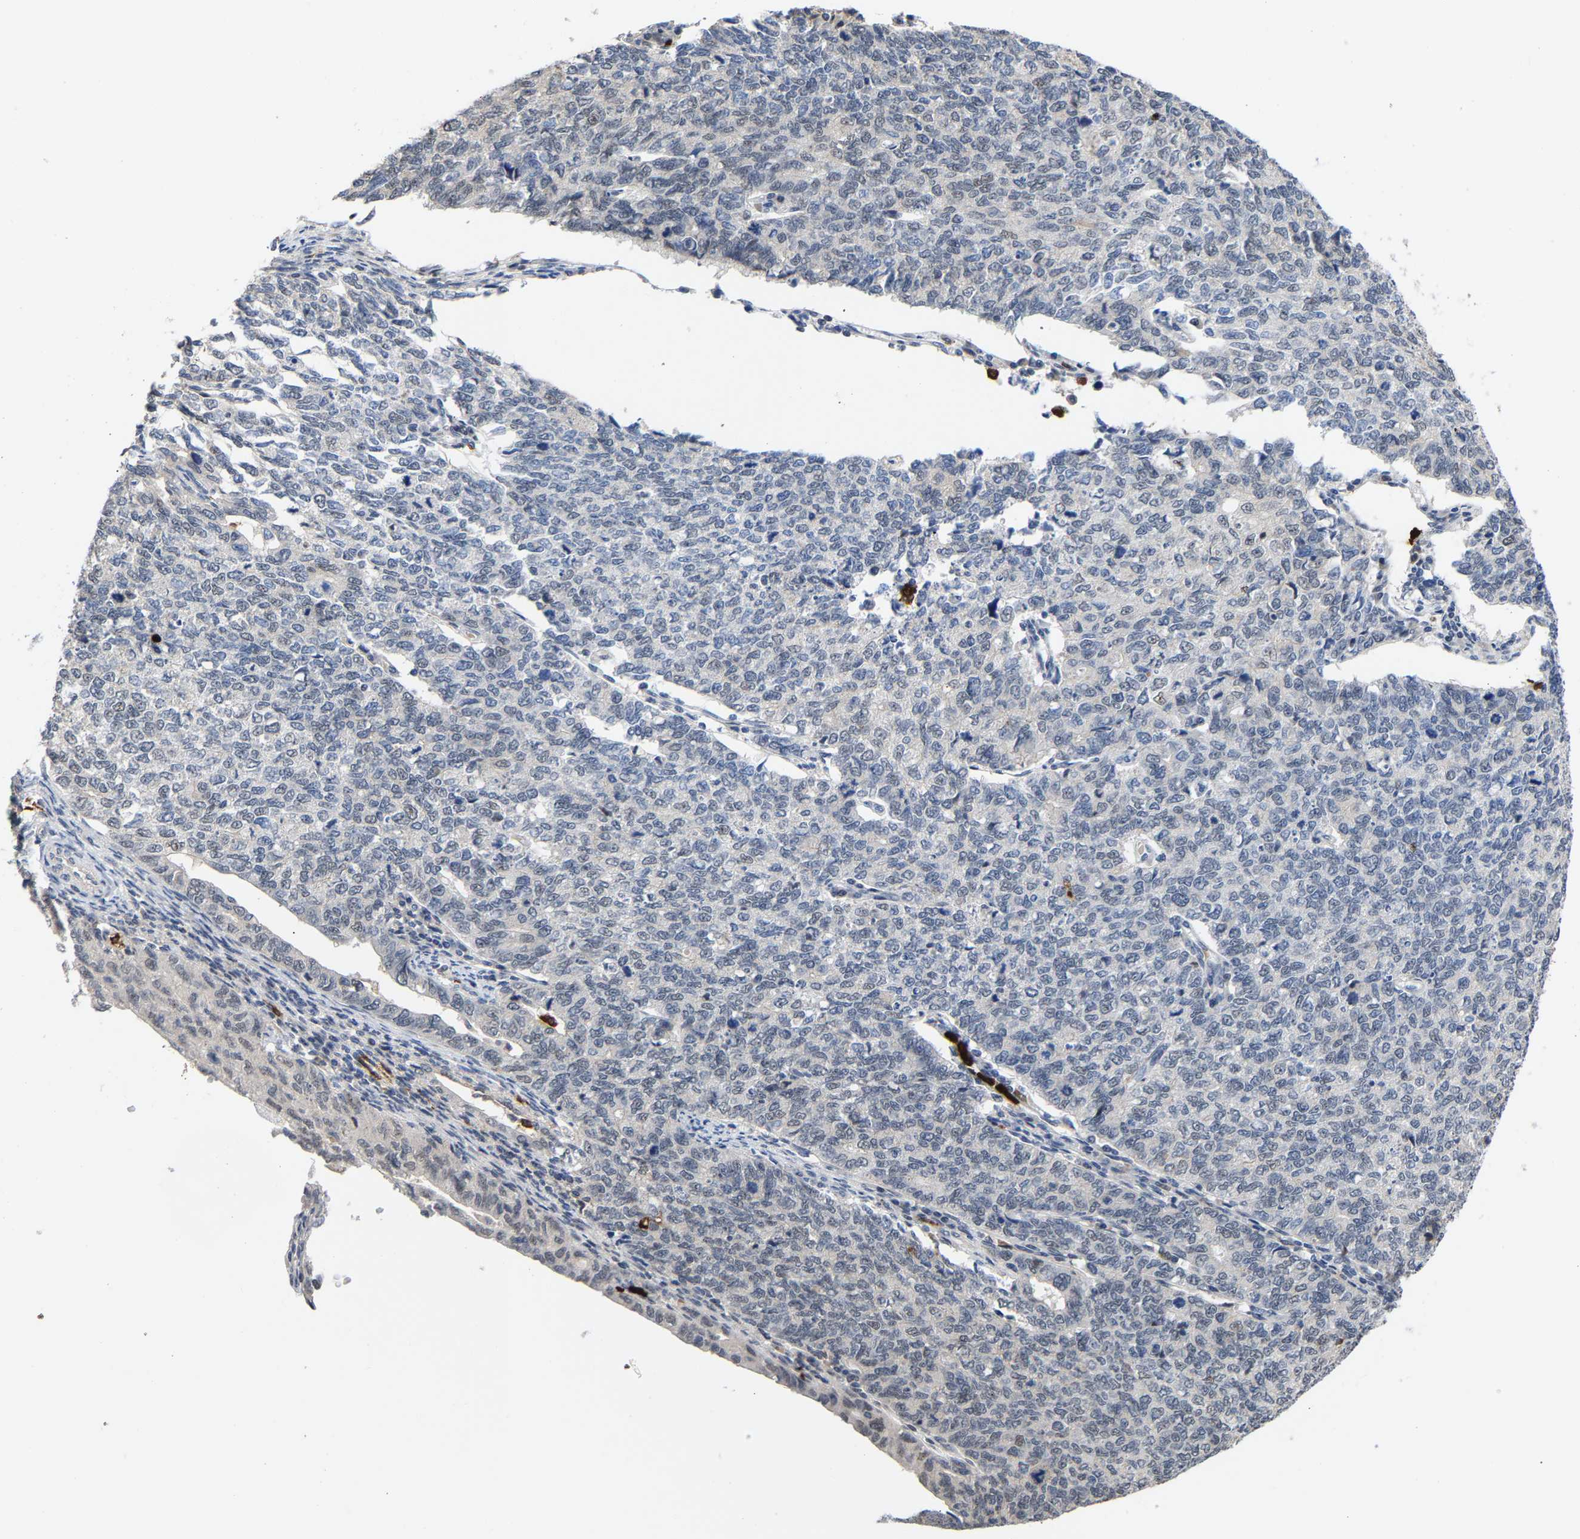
{"staining": {"intensity": "weak", "quantity": "<25%", "location": "nuclear"}, "tissue": "cervical cancer", "cell_type": "Tumor cells", "image_type": "cancer", "snomed": [{"axis": "morphology", "description": "Squamous cell carcinoma, NOS"}, {"axis": "topography", "description": "Cervix"}], "caption": "This micrograph is of cervical cancer (squamous cell carcinoma) stained with IHC to label a protein in brown with the nuclei are counter-stained blue. There is no positivity in tumor cells. (Stains: DAB IHC with hematoxylin counter stain, Microscopy: brightfield microscopy at high magnification).", "gene": "TDRD7", "patient": {"sex": "female", "age": 63}}